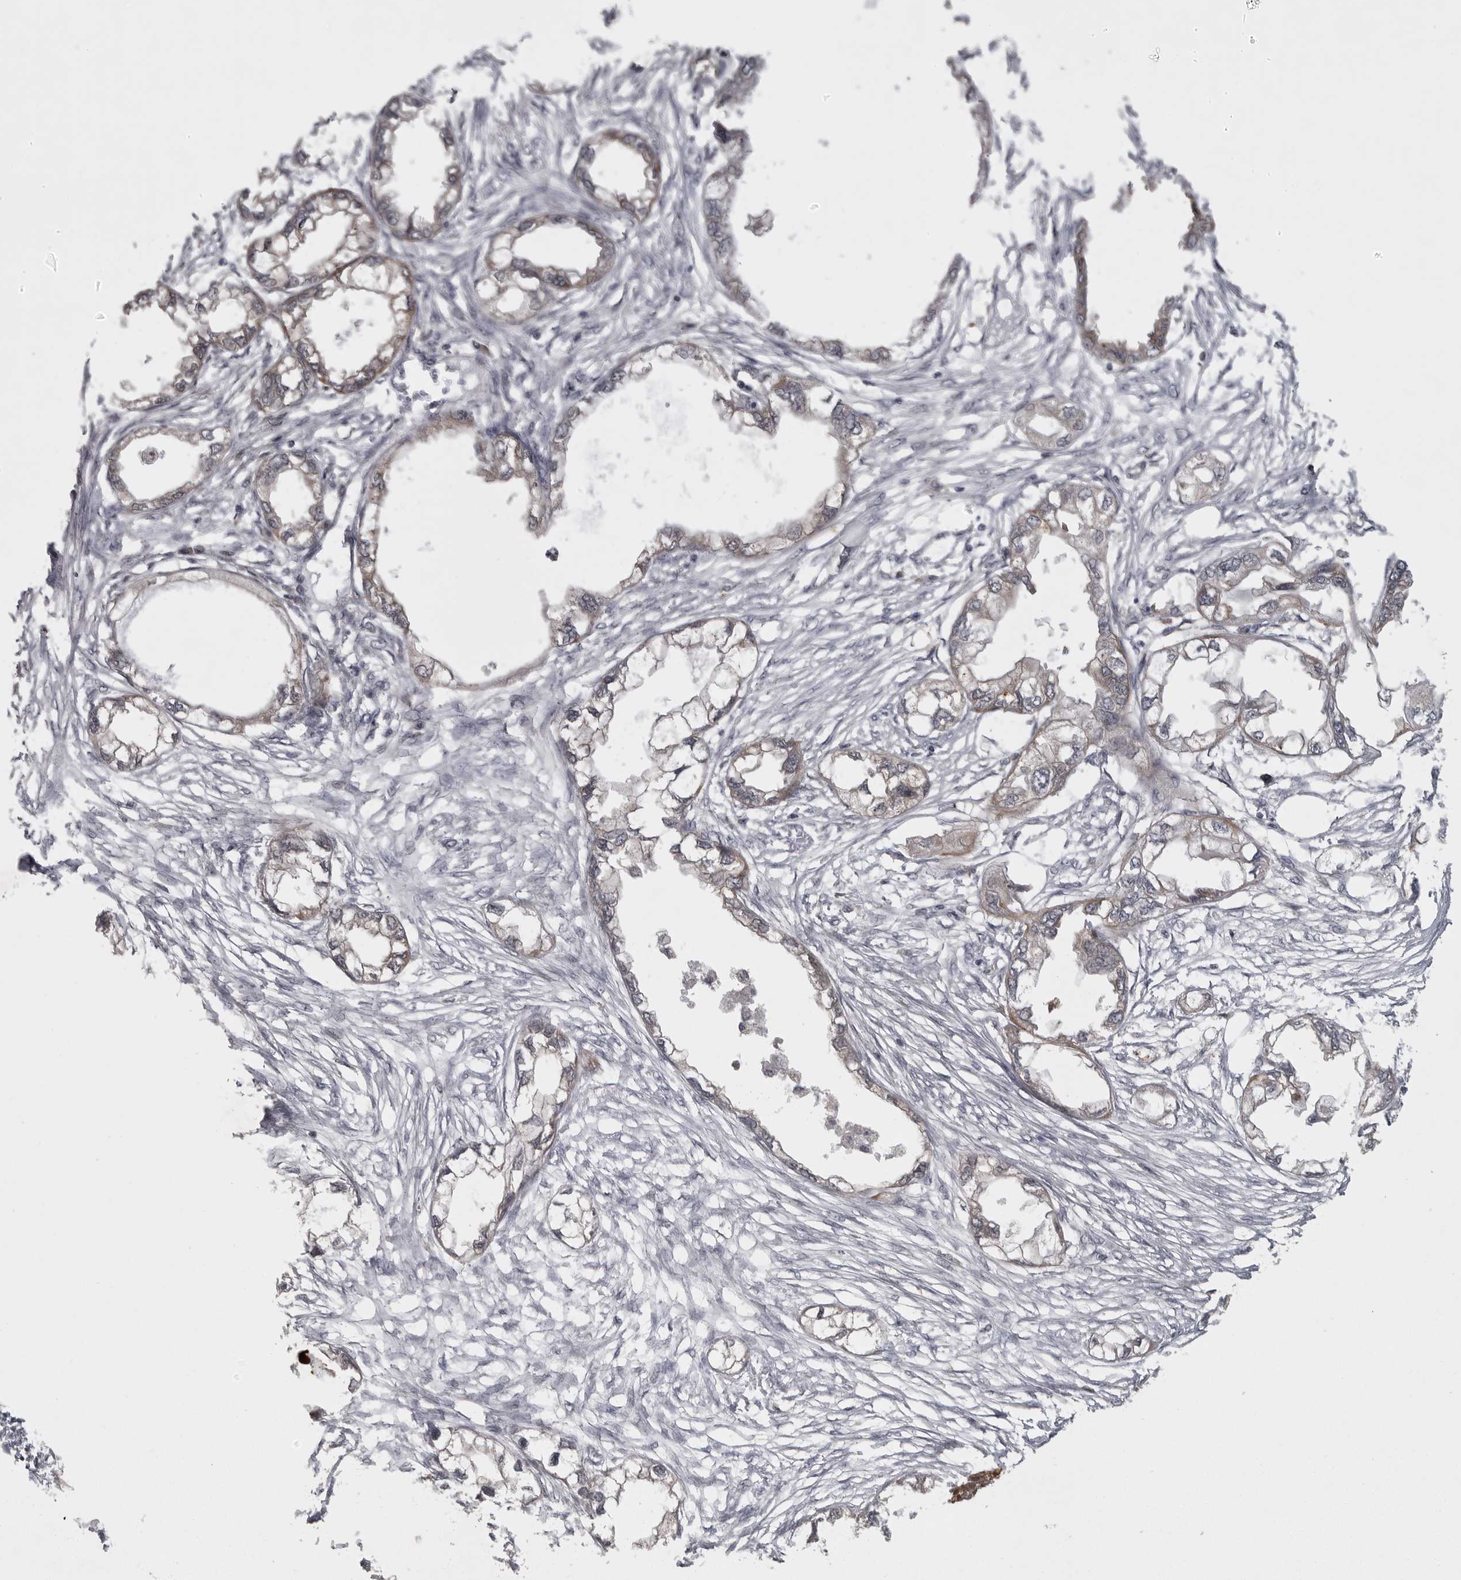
{"staining": {"intensity": "weak", "quantity": "<25%", "location": "cytoplasmic/membranous"}, "tissue": "endometrial cancer", "cell_type": "Tumor cells", "image_type": "cancer", "snomed": [{"axis": "morphology", "description": "Adenocarcinoma, NOS"}, {"axis": "morphology", "description": "Adenocarcinoma, metastatic, NOS"}, {"axis": "topography", "description": "Adipose tissue"}, {"axis": "topography", "description": "Endometrium"}], "caption": "An IHC photomicrograph of endometrial cancer is shown. There is no staining in tumor cells of endometrial cancer. (Brightfield microscopy of DAB (3,3'-diaminobenzidine) immunohistochemistry (IHC) at high magnification).", "gene": "PPP1R9A", "patient": {"sex": "female", "age": 67}}